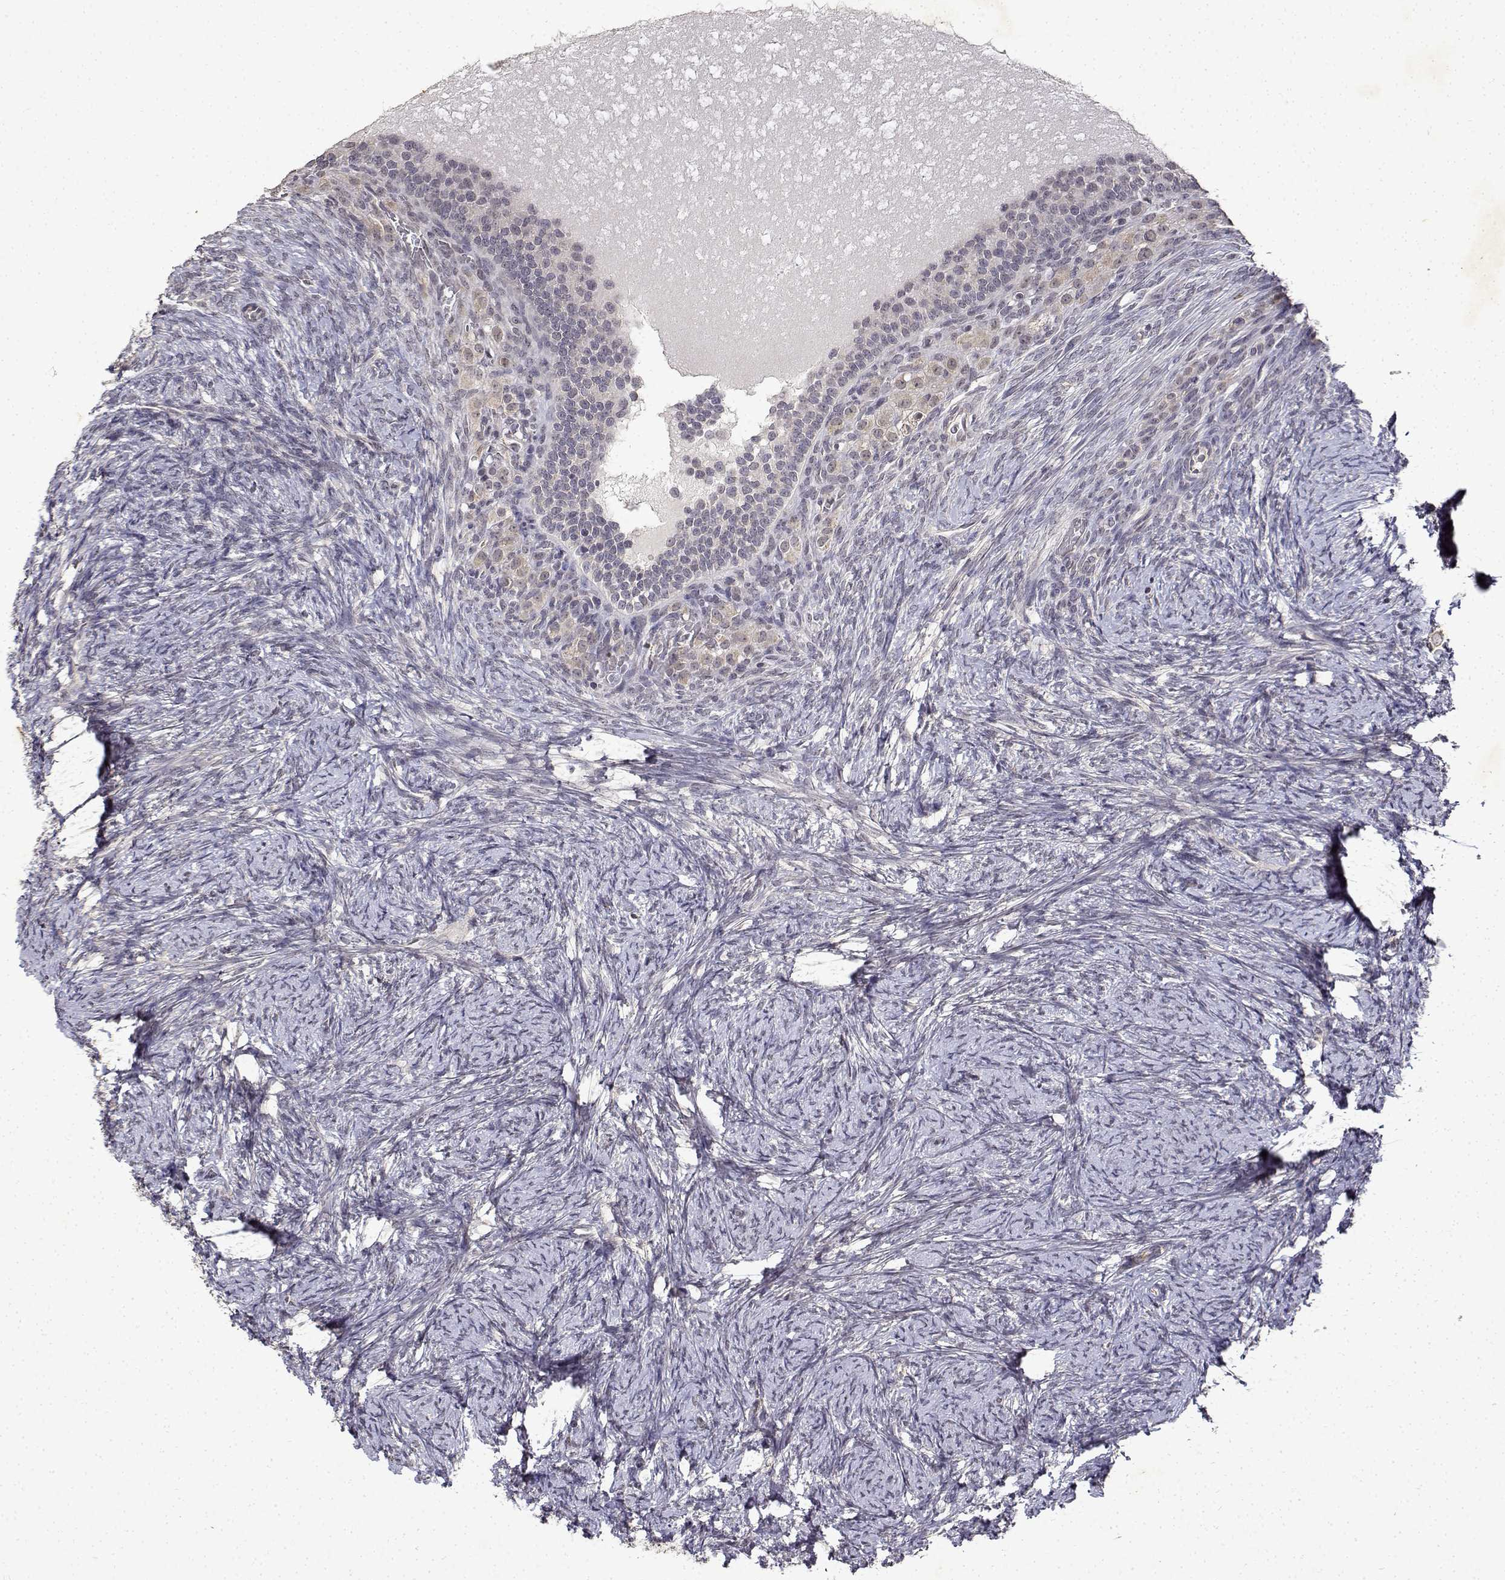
{"staining": {"intensity": "weak", "quantity": "25%-75%", "location": "cytoplasmic/membranous"}, "tissue": "ovary", "cell_type": "Follicle cells", "image_type": "normal", "snomed": [{"axis": "morphology", "description": "Normal tissue, NOS"}, {"axis": "topography", "description": "Ovary"}], "caption": "An image of ovary stained for a protein demonstrates weak cytoplasmic/membranous brown staining in follicle cells. (brown staining indicates protein expression, while blue staining denotes nuclei).", "gene": "BDNF", "patient": {"sex": "female", "age": 34}}